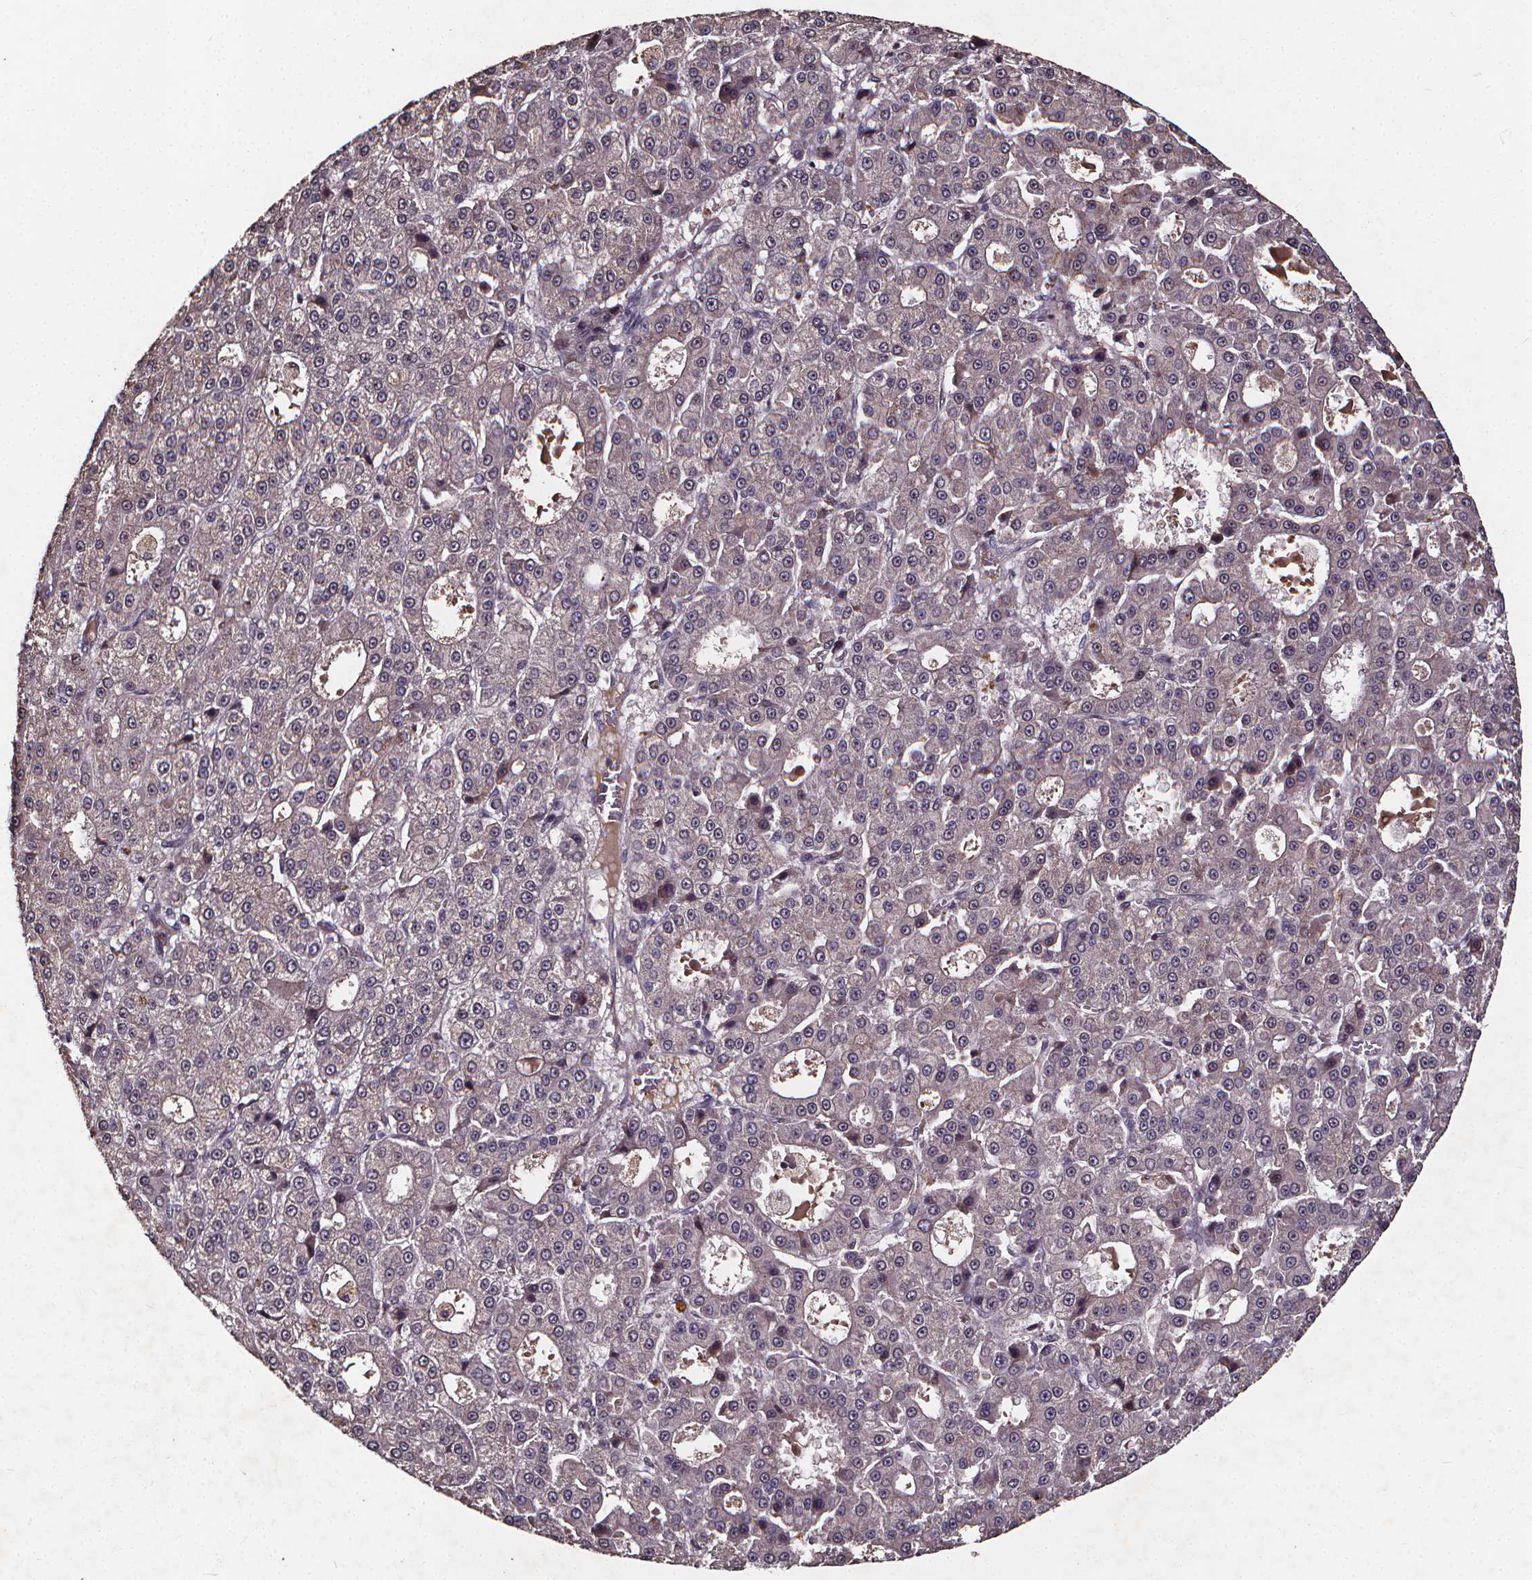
{"staining": {"intensity": "weak", "quantity": "25%-75%", "location": "cytoplasmic/membranous"}, "tissue": "liver cancer", "cell_type": "Tumor cells", "image_type": "cancer", "snomed": [{"axis": "morphology", "description": "Carcinoma, Hepatocellular, NOS"}, {"axis": "topography", "description": "Liver"}], "caption": "Liver cancer (hepatocellular carcinoma) stained with a brown dye shows weak cytoplasmic/membranous positive staining in about 25%-75% of tumor cells.", "gene": "SPAG8", "patient": {"sex": "male", "age": 70}}